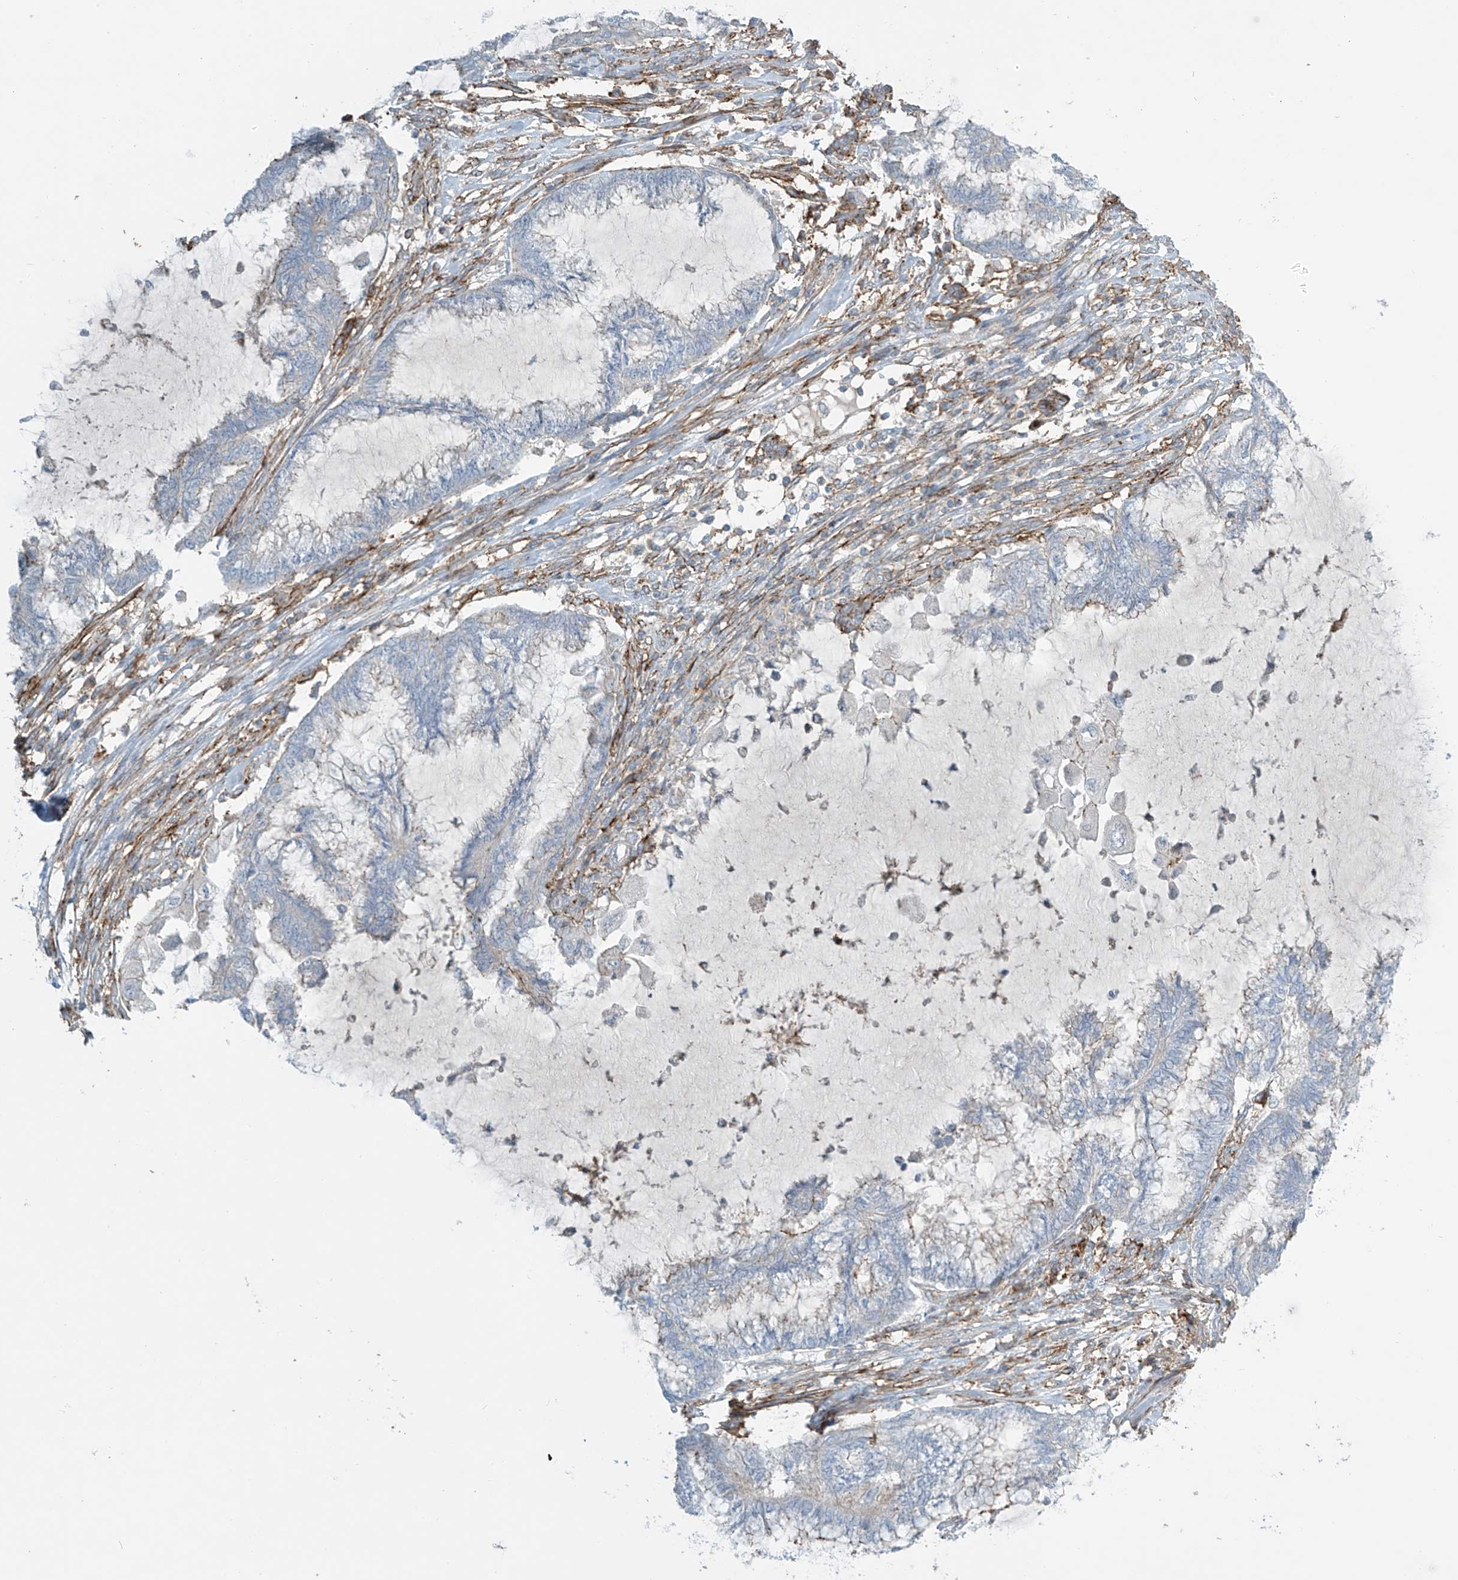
{"staining": {"intensity": "negative", "quantity": "none", "location": "none"}, "tissue": "endometrial cancer", "cell_type": "Tumor cells", "image_type": "cancer", "snomed": [{"axis": "morphology", "description": "Adenocarcinoma, NOS"}, {"axis": "topography", "description": "Endometrium"}], "caption": "High power microscopy histopathology image of an IHC micrograph of endometrial cancer, revealing no significant staining in tumor cells. (DAB (3,3'-diaminobenzidine) immunohistochemistry (IHC) visualized using brightfield microscopy, high magnification).", "gene": "SLC9A2", "patient": {"sex": "female", "age": 86}}